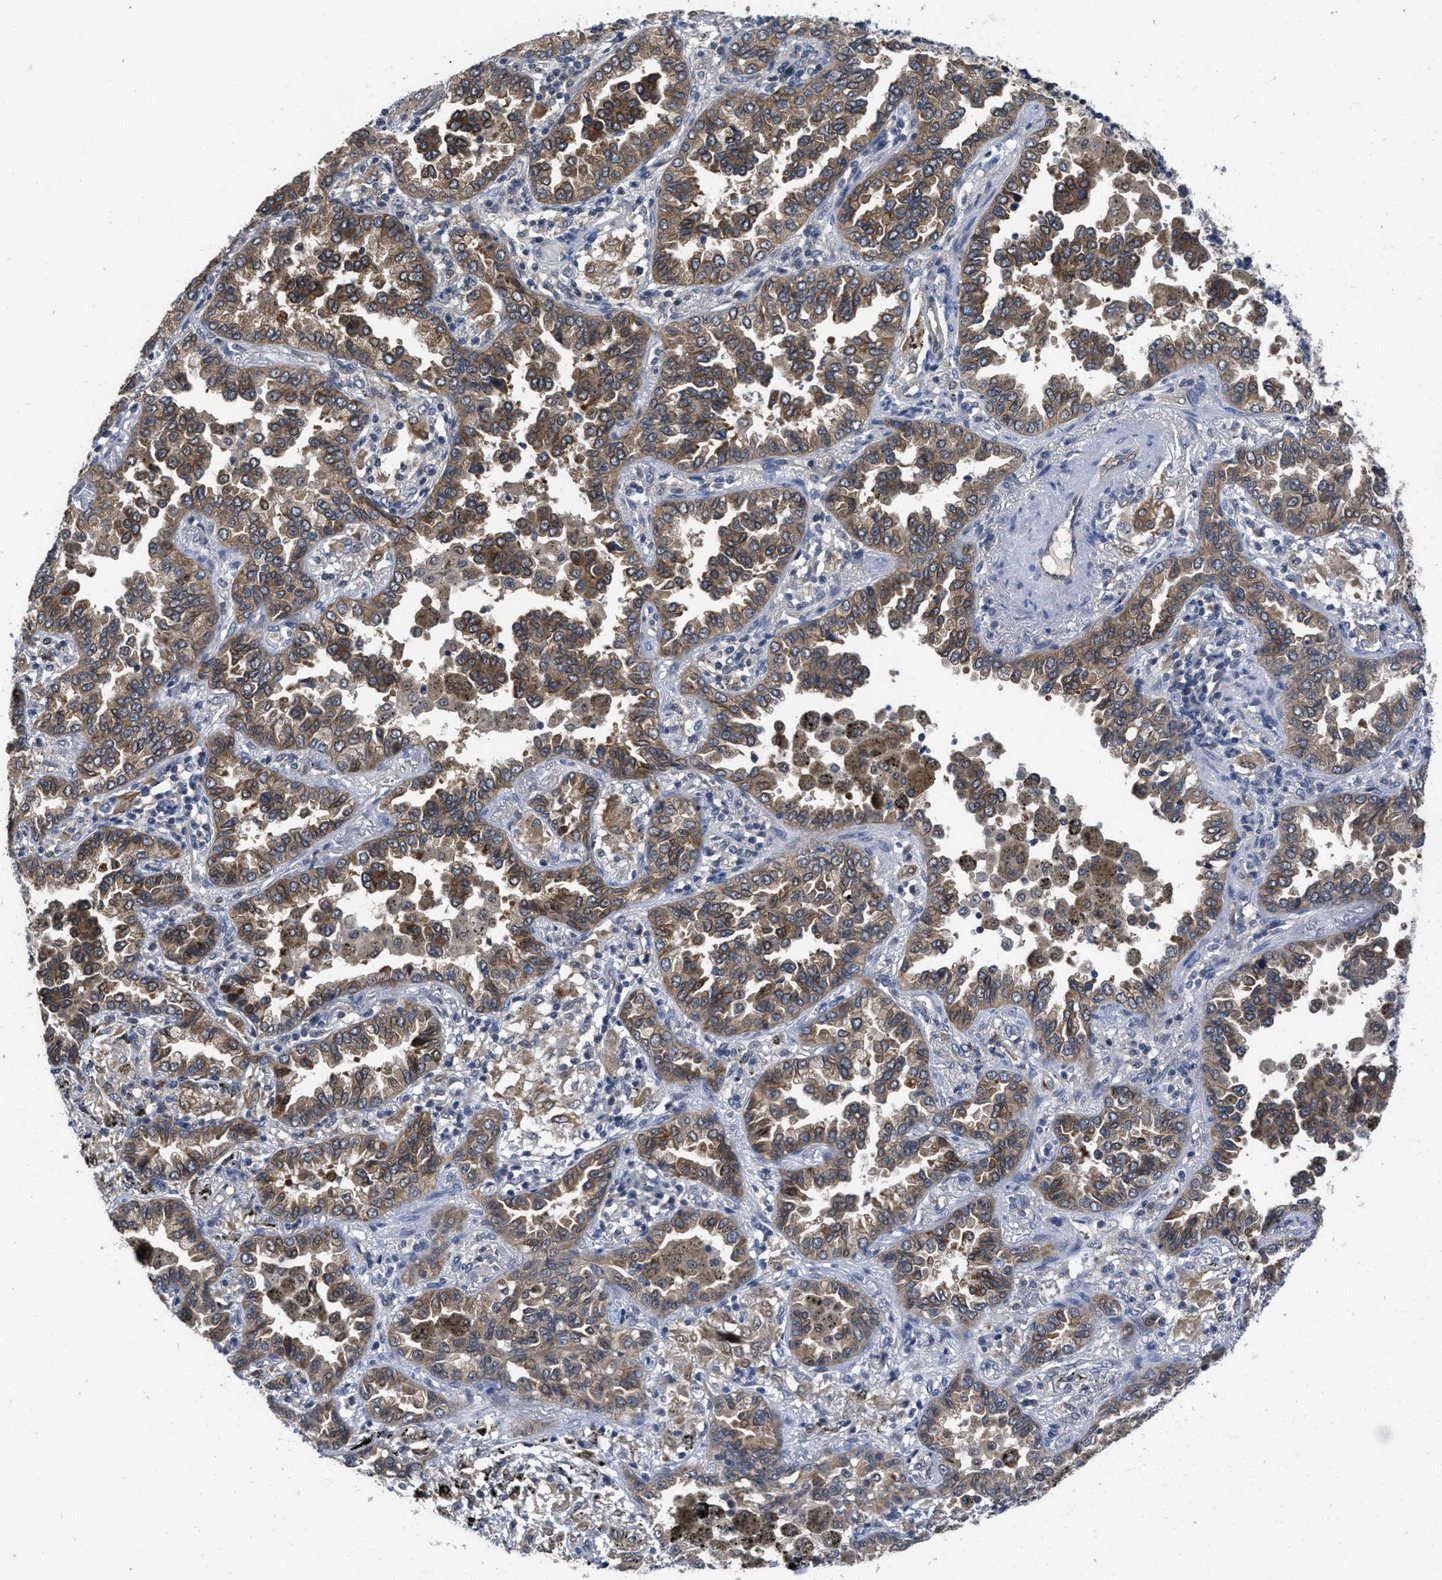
{"staining": {"intensity": "moderate", "quantity": ">75%", "location": "cytoplasmic/membranous"}, "tissue": "lung cancer", "cell_type": "Tumor cells", "image_type": "cancer", "snomed": [{"axis": "morphology", "description": "Normal tissue, NOS"}, {"axis": "morphology", "description": "Adenocarcinoma, NOS"}, {"axis": "topography", "description": "Lung"}], "caption": "Lung cancer tissue shows moderate cytoplasmic/membranous expression in approximately >75% of tumor cells, visualized by immunohistochemistry.", "gene": "ANGPT1", "patient": {"sex": "male", "age": 59}}